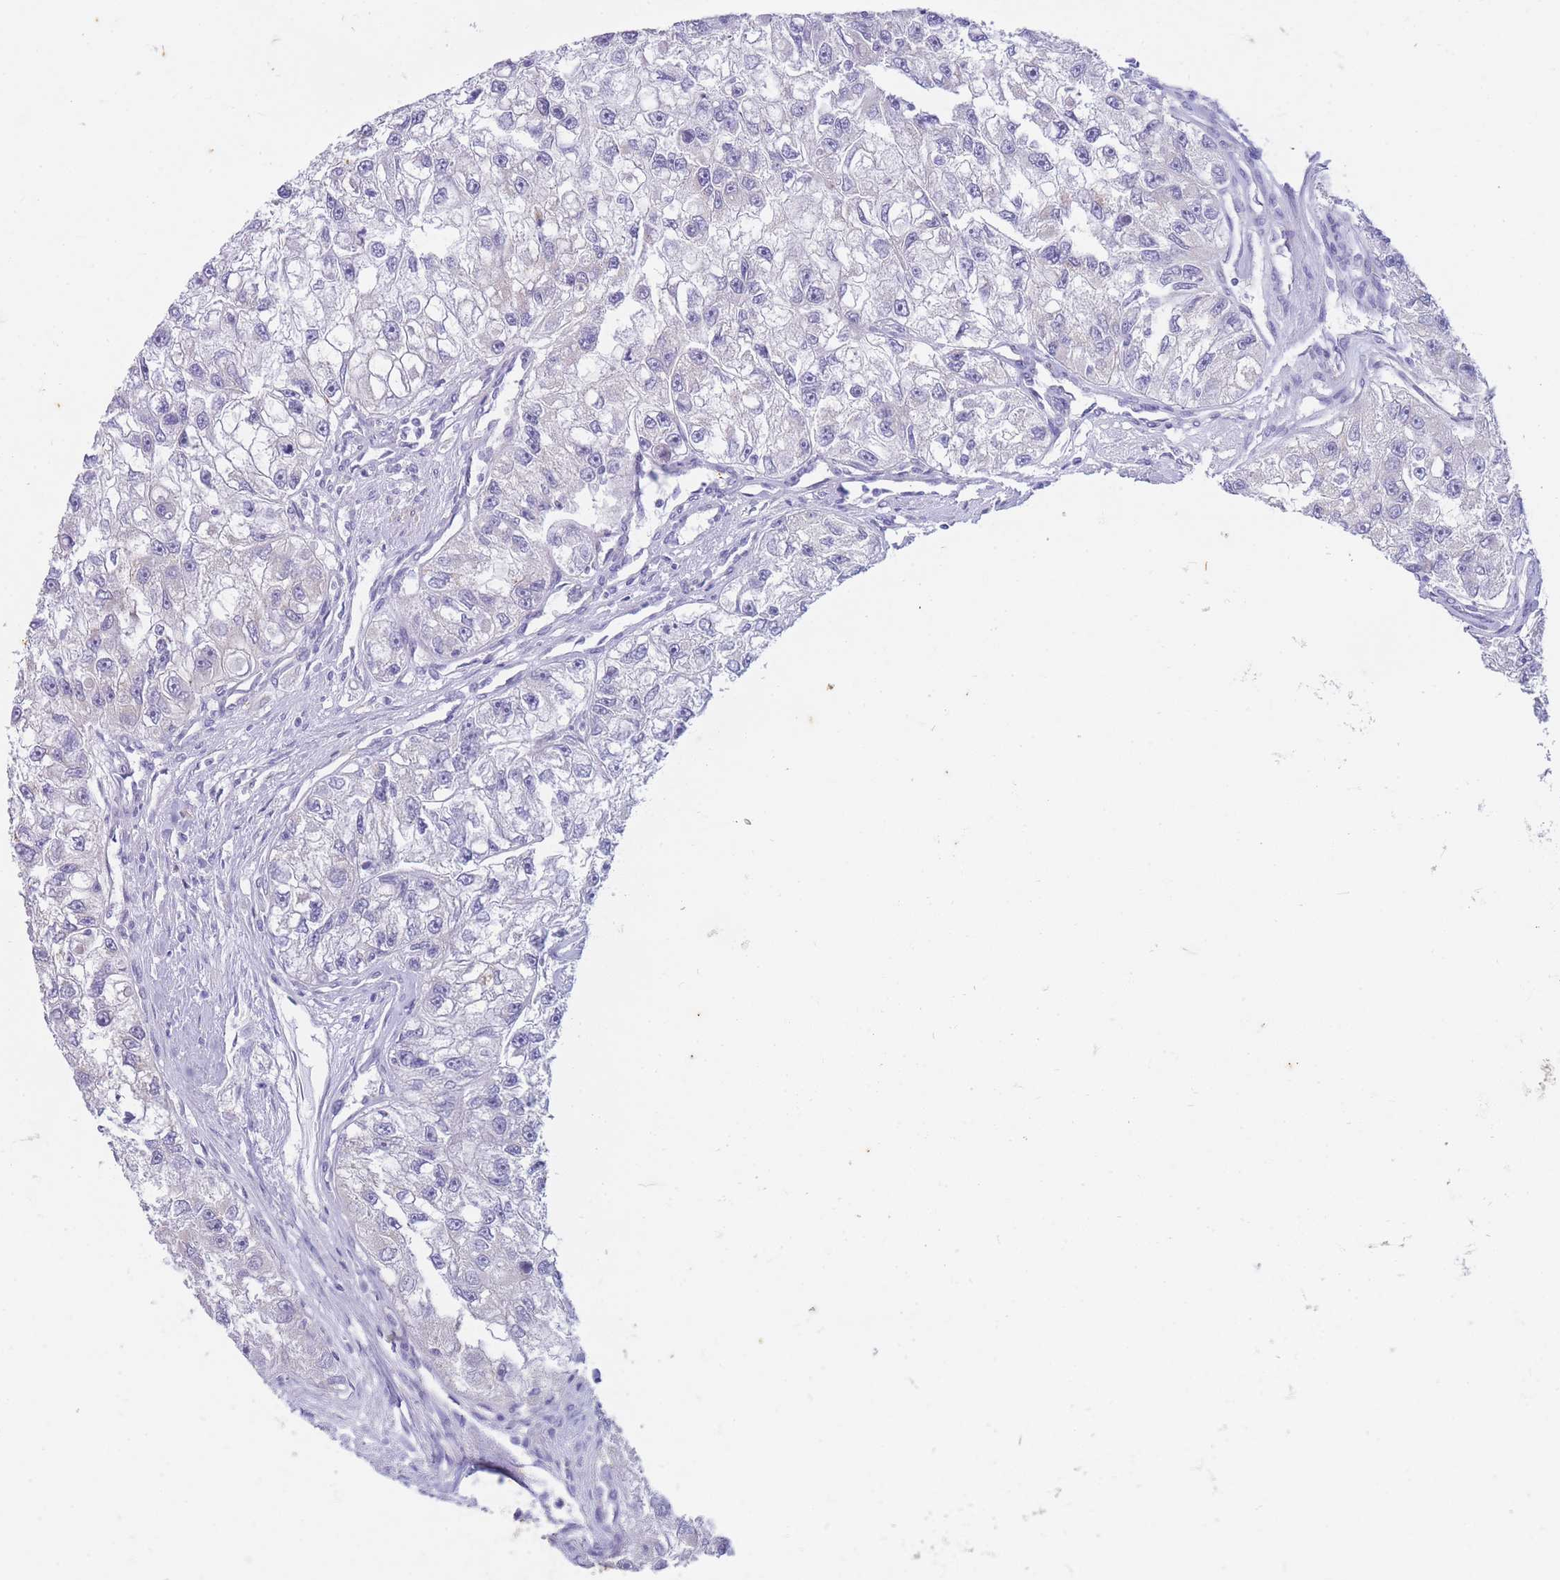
{"staining": {"intensity": "negative", "quantity": "none", "location": "none"}, "tissue": "renal cancer", "cell_type": "Tumor cells", "image_type": "cancer", "snomed": [{"axis": "morphology", "description": "Adenocarcinoma, NOS"}, {"axis": "topography", "description": "Kidney"}], "caption": "This is a micrograph of immunohistochemistry staining of adenocarcinoma (renal), which shows no positivity in tumor cells.", "gene": "SUGT1", "patient": {"sex": "male", "age": 63}}